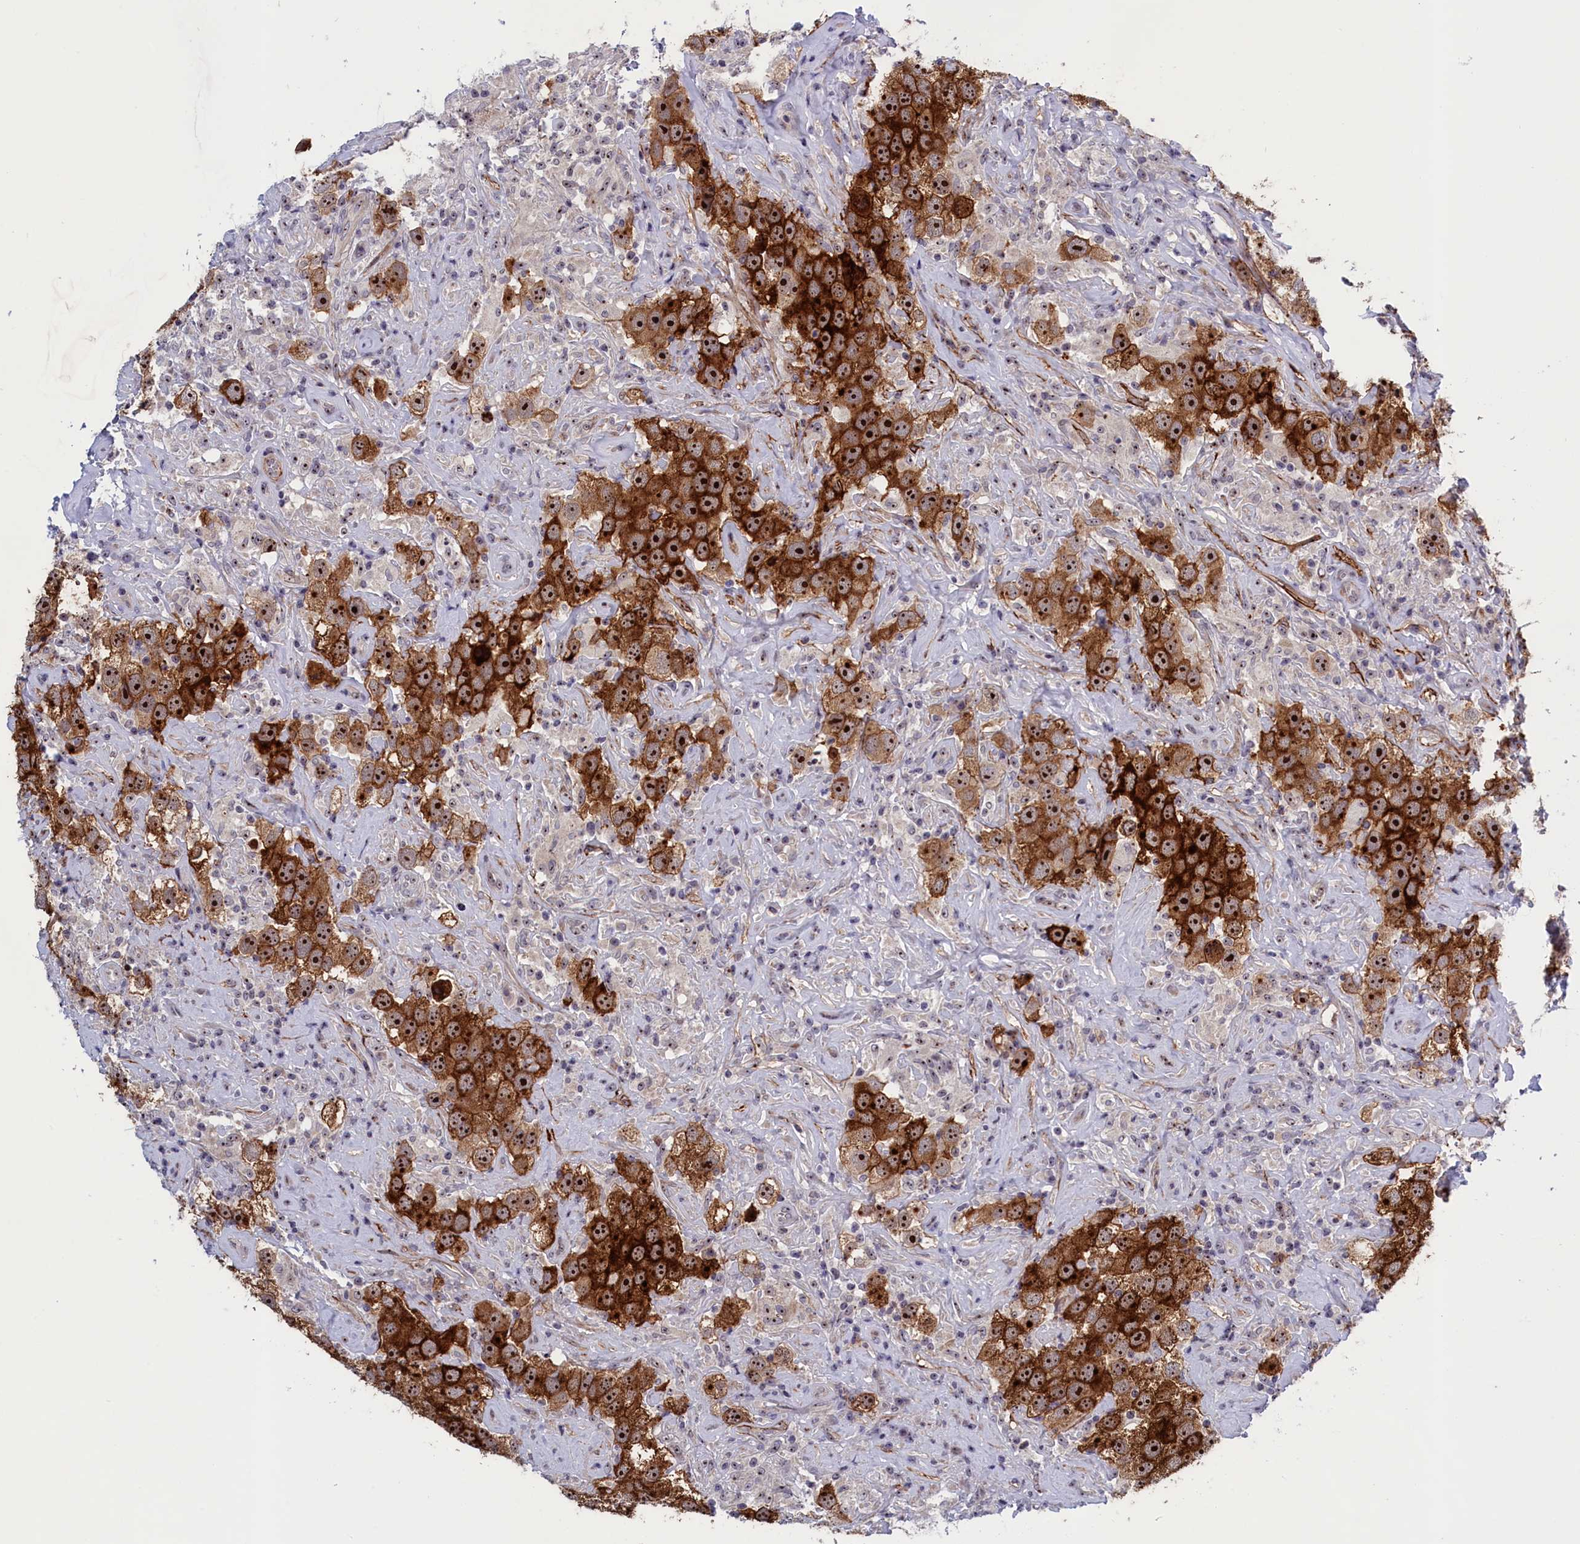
{"staining": {"intensity": "strong", "quantity": ">75%", "location": "cytoplasmic/membranous,nuclear"}, "tissue": "testis cancer", "cell_type": "Tumor cells", "image_type": "cancer", "snomed": [{"axis": "morphology", "description": "Seminoma, NOS"}, {"axis": "topography", "description": "Testis"}], "caption": "A photomicrograph showing strong cytoplasmic/membranous and nuclear expression in about >75% of tumor cells in testis cancer, as visualized by brown immunohistochemical staining.", "gene": "PPAN", "patient": {"sex": "male", "age": 49}}